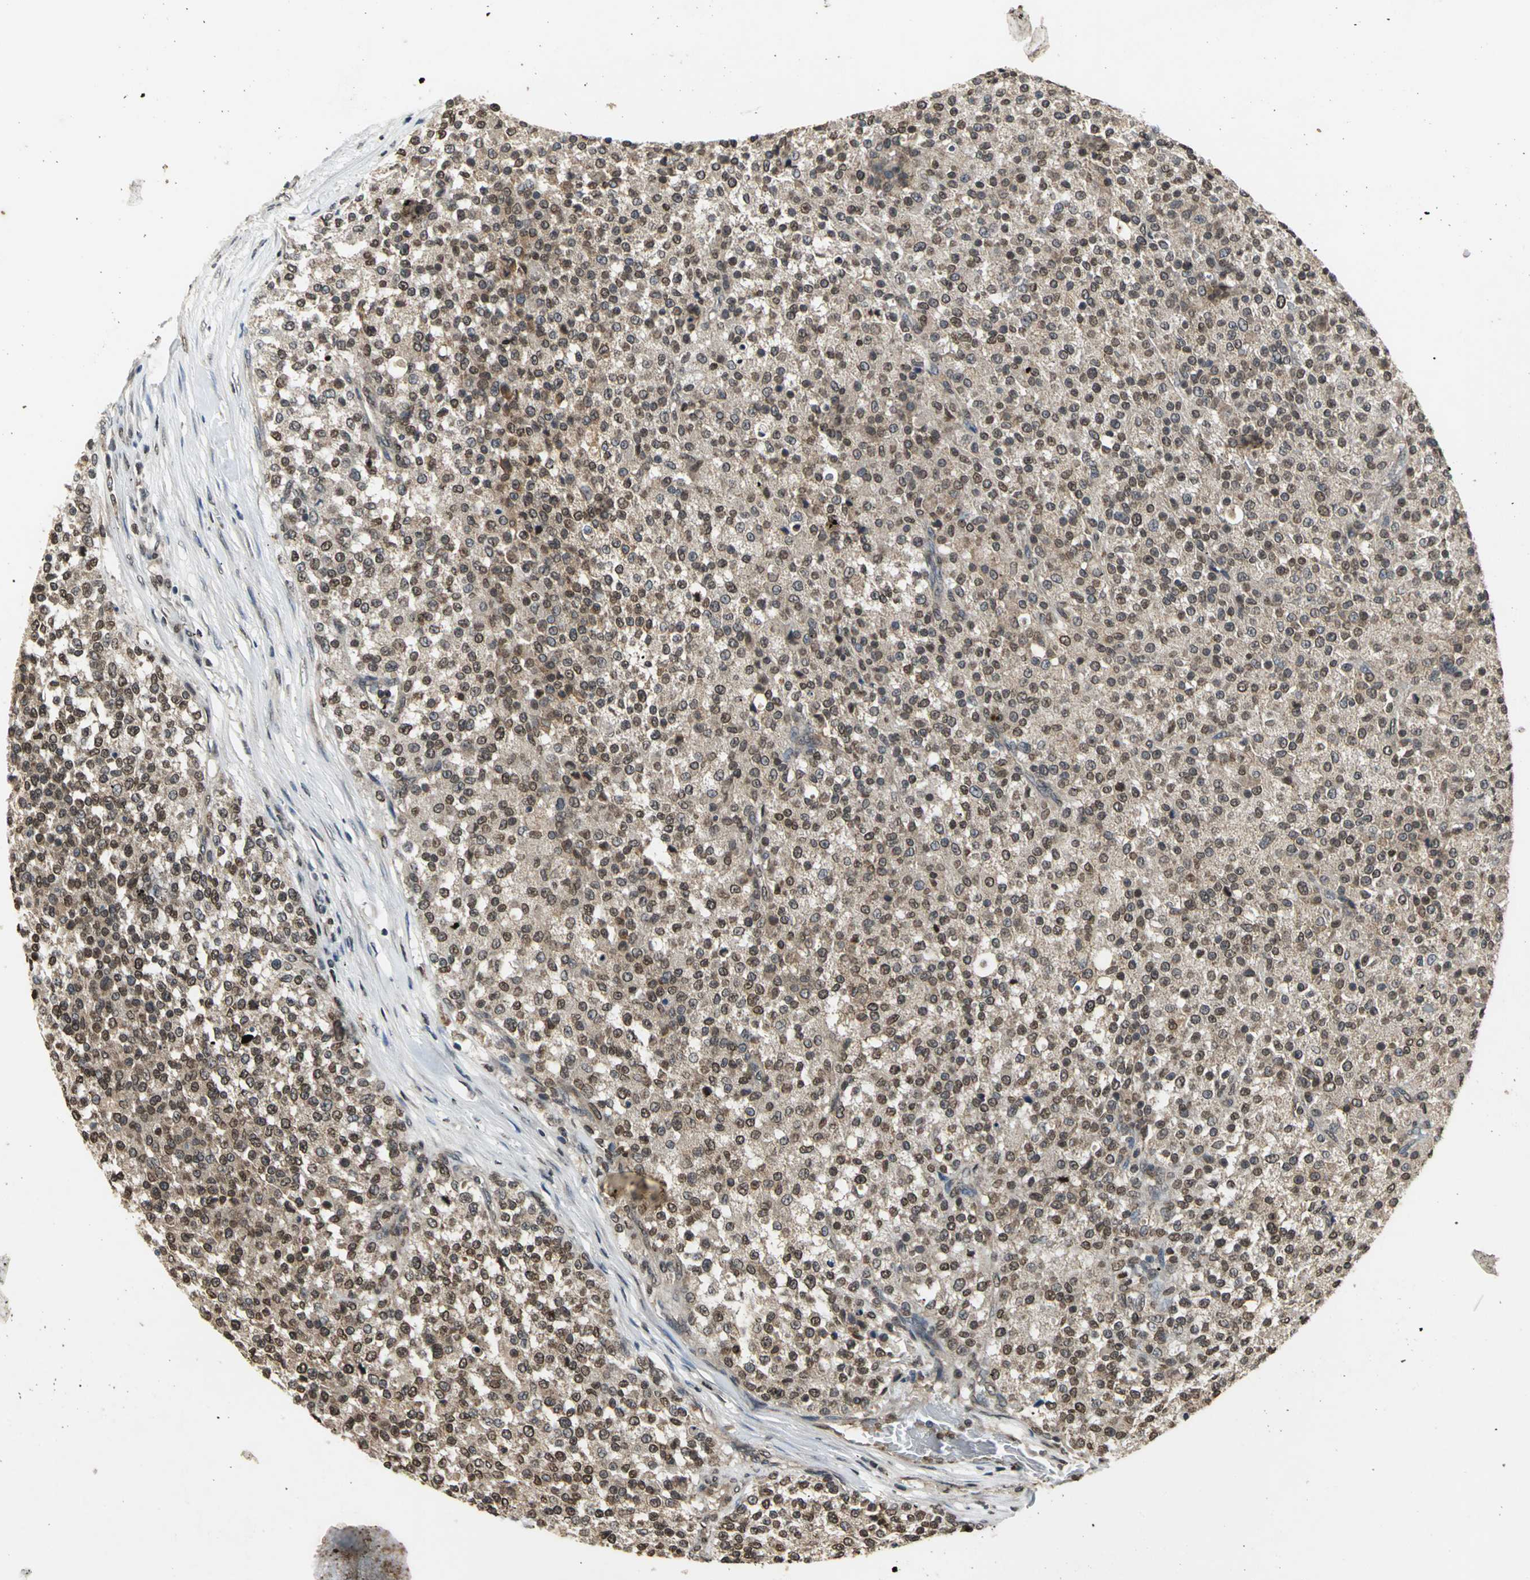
{"staining": {"intensity": "moderate", "quantity": ">75%", "location": "cytoplasmic/membranous,nuclear"}, "tissue": "testis cancer", "cell_type": "Tumor cells", "image_type": "cancer", "snomed": [{"axis": "morphology", "description": "Seminoma, NOS"}, {"axis": "topography", "description": "Testis"}], "caption": "Moderate cytoplasmic/membranous and nuclear protein positivity is identified in about >75% of tumor cells in seminoma (testis). (Brightfield microscopy of DAB IHC at high magnification).", "gene": "AHR", "patient": {"sex": "male", "age": 59}}